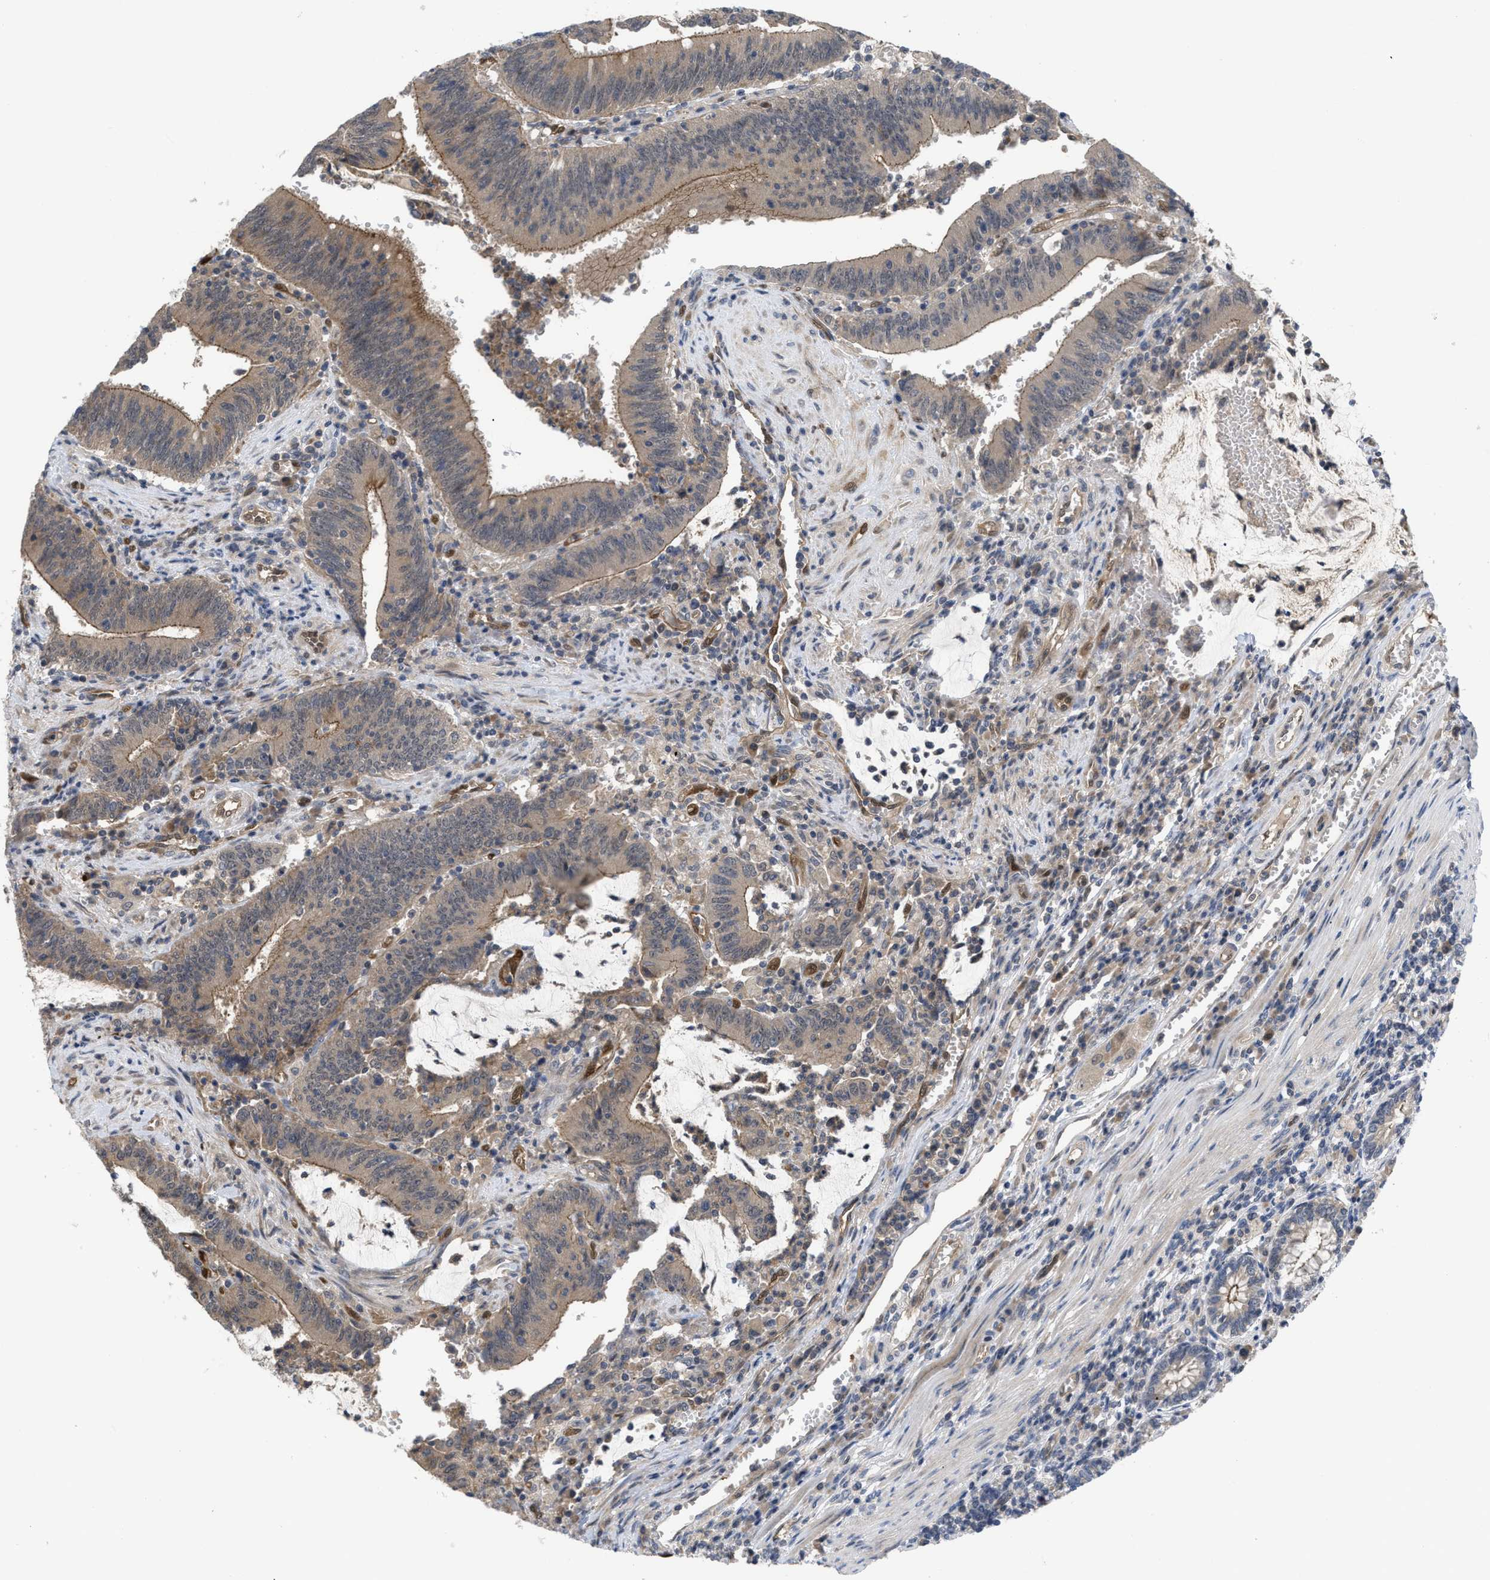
{"staining": {"intensity": "weak", "quantity": ">75%", "location": "cytoplasmic/membranous"}, "tissue": "colorectal cancer", "cell_type": "Tumor cells", "image_type": "cancer", "snomed": [{"axis": "morphology", "description": "Normal tissue, NOS"}, {"axis": "morphology", "description": "Adenocarcinoma, NOS"}, {"axis": "topography", "description": "Rectum"}], "caption": "Protein staining reveals weak cytoplasmic/membranous positivity in approximately >75% of tumor cells in colorectal adenocarcinoma.", "gene": "LDAF1", "patient": {"sex": "female", "age": 66}}